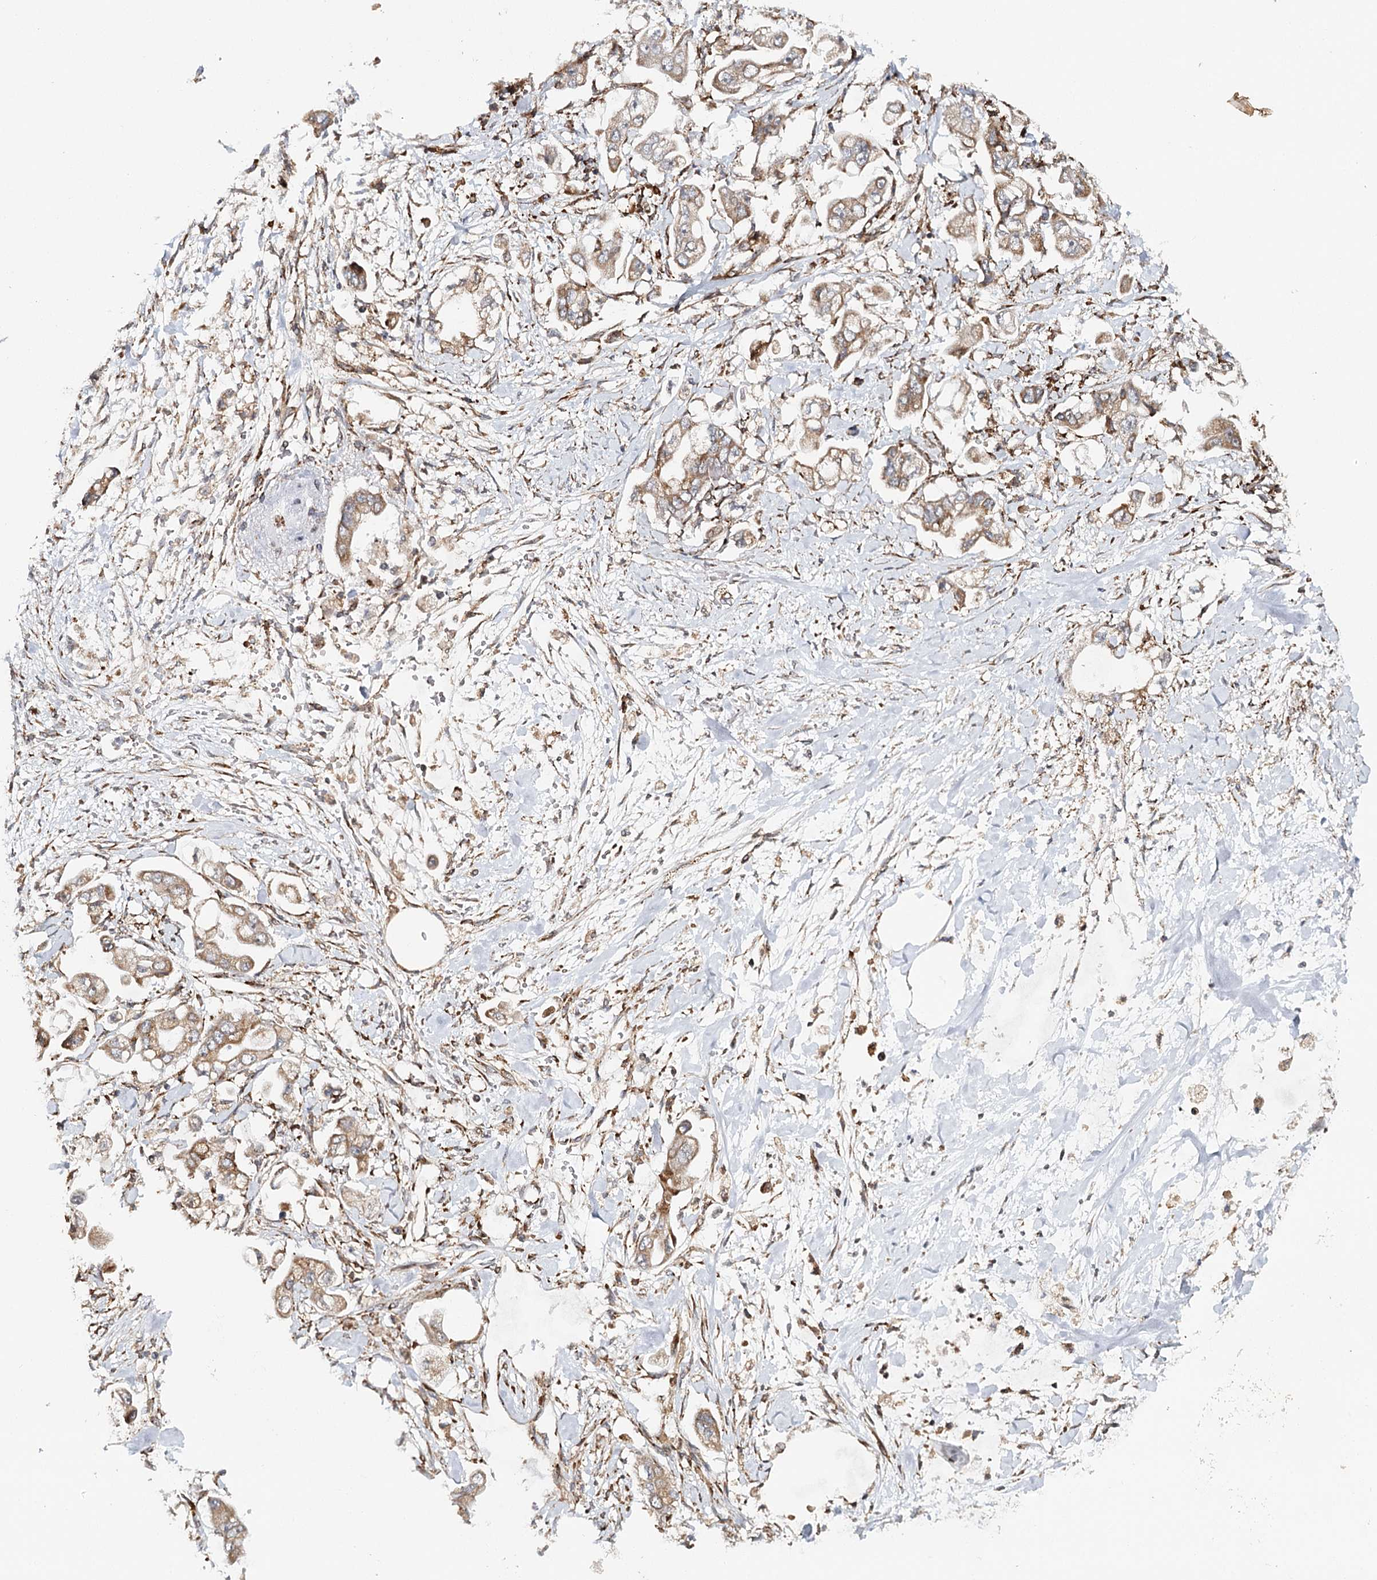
{"staining": {"intensity": "moderate", "quantity": ">75%", "location": "cytoplasmic/membranous"}, "tissue": "stomach cancer", "cell_type": "Tumor cells", "image_type": "cancer", "snomed": [{"axis": "morphology", "description": "Adenocarcinoma, NOS"}, {"axis": "topography", "description": "Stomach"}], "caption": "Stomach cancer stained with a brown dye shows moderate cytoplasmic/membranous positive staining in approximately >75% of tumor cells.", "gene": "MKNK1", "patient": {"sex": "male", "age": 62}}